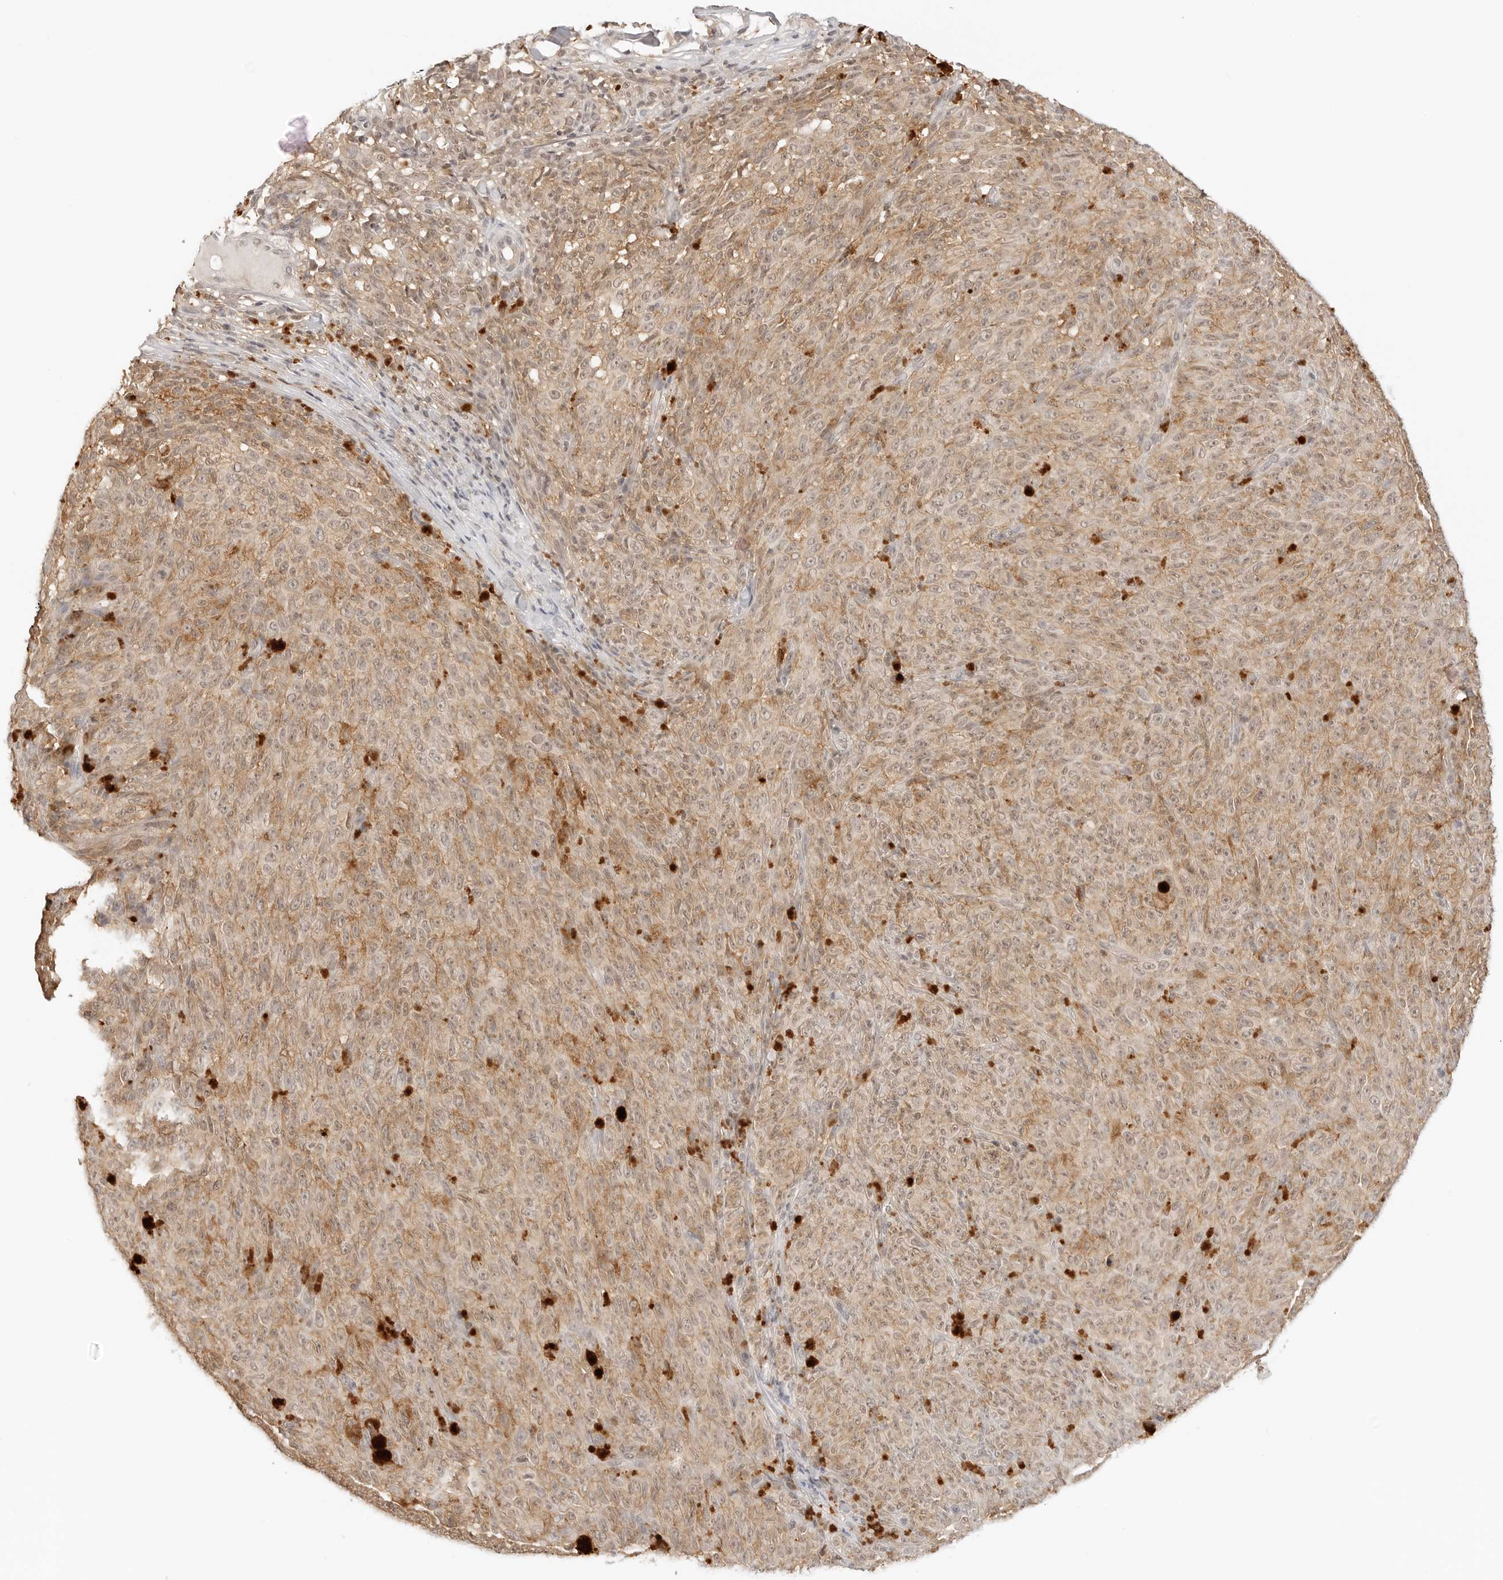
{"staining": {"intensity": "weak", "quantity": ">75%", "location": "cytoplasmic/membranous"}, "tissue": "melanoma", "cell_type": "Tumor cells", "image_type": "cancer", "snomed": [{"axis": "morphology", "description": "Malignant melanoma, NOS"}, {"axis": "topography", "description": "Skin"}], "caption": "Tumor cells demonstrate low levels of weak cytoplasmic/membranous positivity in about >75% of cells in human melanoma.", "gene": "EPHA1", "patient": {"sex": "female", "age": 82}}